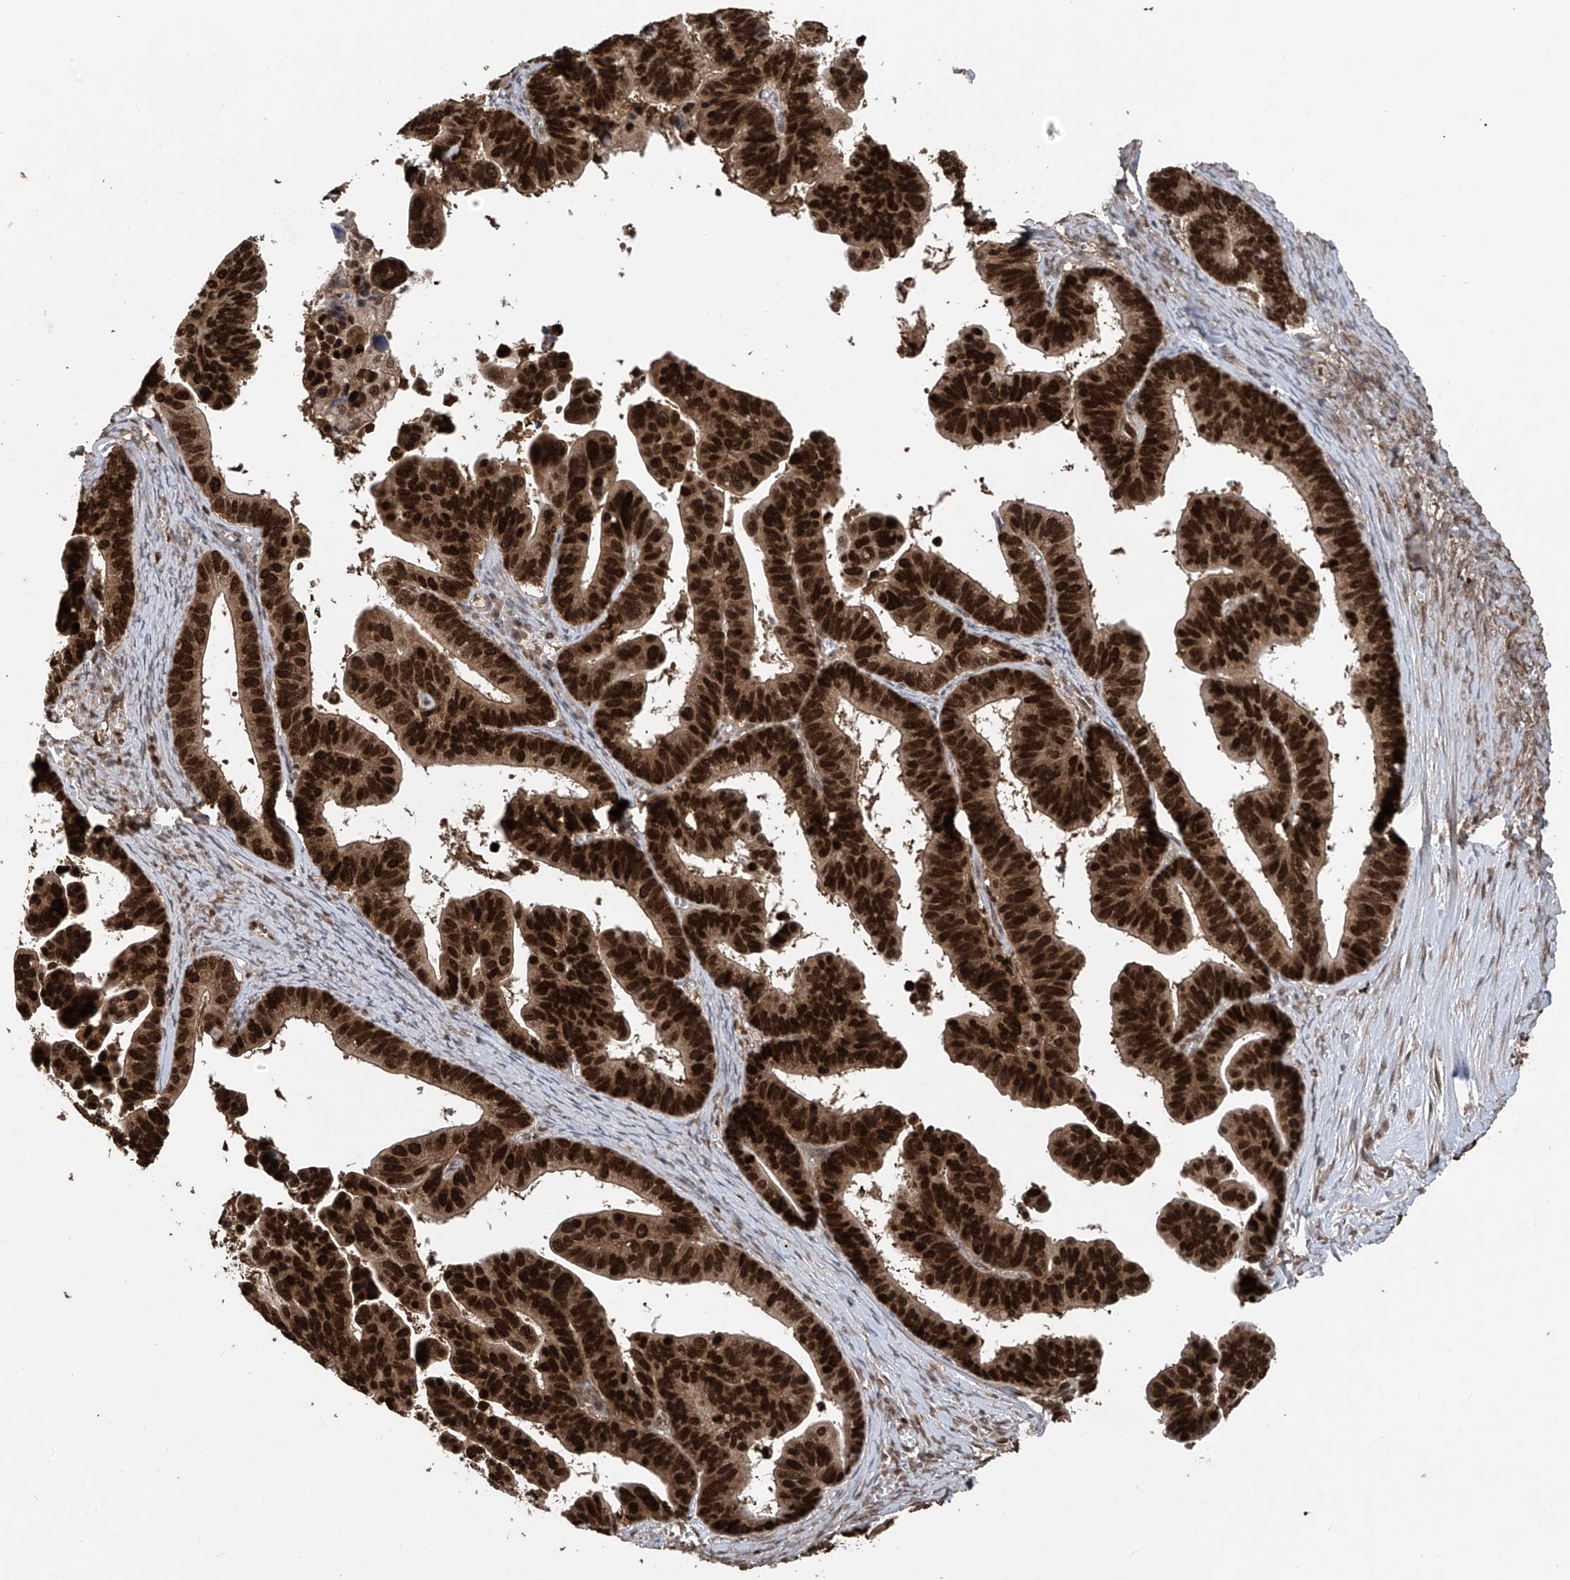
{"staining": {"intensity": "strong", "quantity": ">75%", "location": "cytoplasmic/membranous,nuclear"}, "tissue": "ovarian cancer", "cell_type": "Tumor cells", "image_type": "cancer", "snomed": [{"axis": "morphology", "description": "Cystadenocarcinoma, serous, NOS"}, {"axis": "topography", "description": "Ovary"}], "caption": "An image showing strong cytoplasmic/membranous and nuclear positivity in about >75% of tumor cells in ovarian cancer (serous cystadenocarcinoma), as visualized by brown immunohistochemical staining.", "gene": "DNAJC9", "patient": {"sex": "female", "age": 56}}